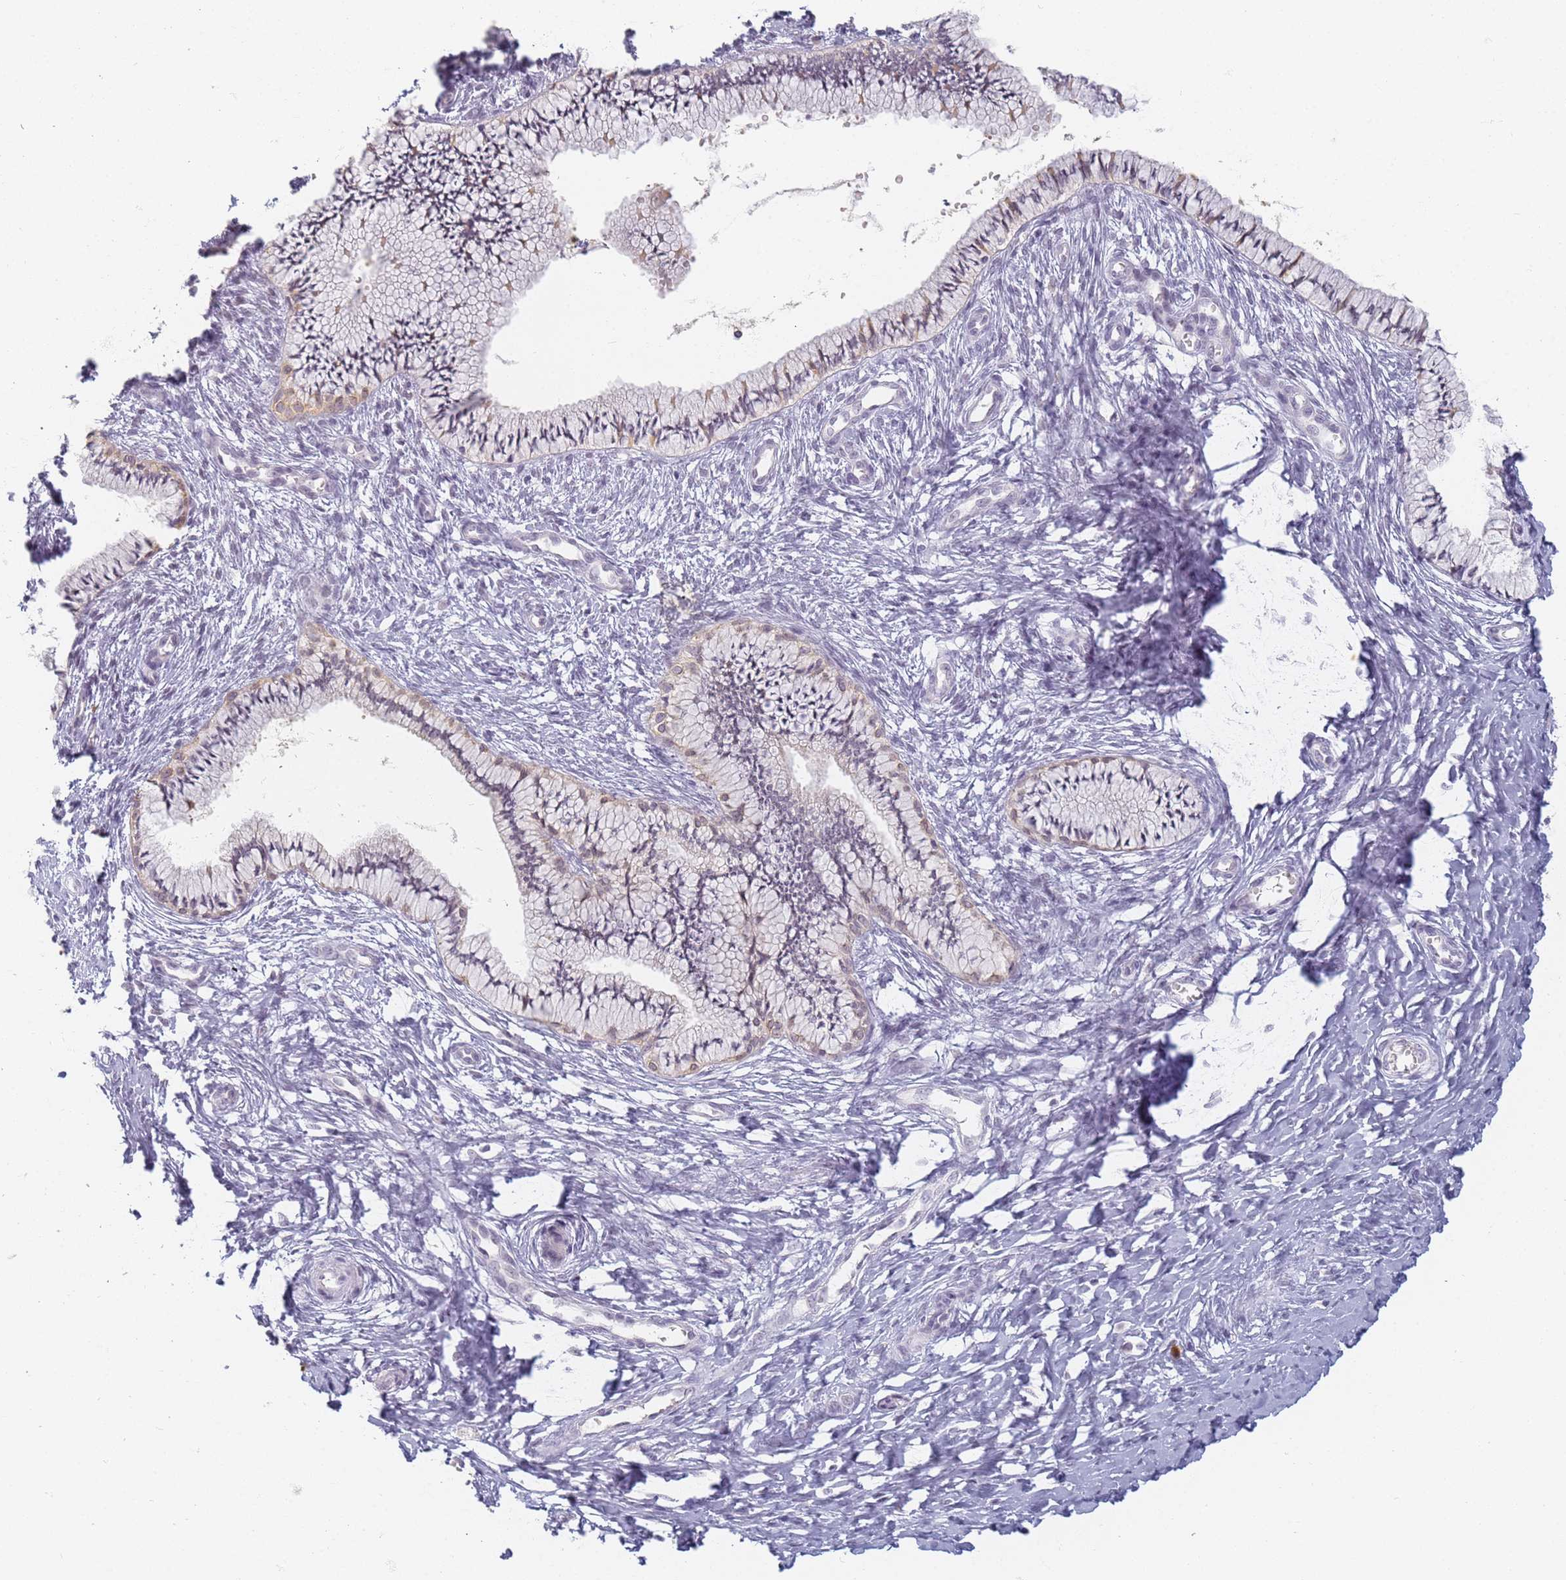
{"staining": {"intensity": "negative", "quantity": "none", "location": "none"}, "tissue": "cervix", "cell_type": "Glandular cells", "image_type": "normal", "snomed": [{"axis": "morphology", "description": "Normal tissue, NOS"}, {"axis": "topography", "description": "Cervix"}], "caption": "Photomicrograph shows no significant protein positivity in glandular cells of benign cervix.", "gene": "SLC38A9", "patient": {"sex": "female", "age": 36}}